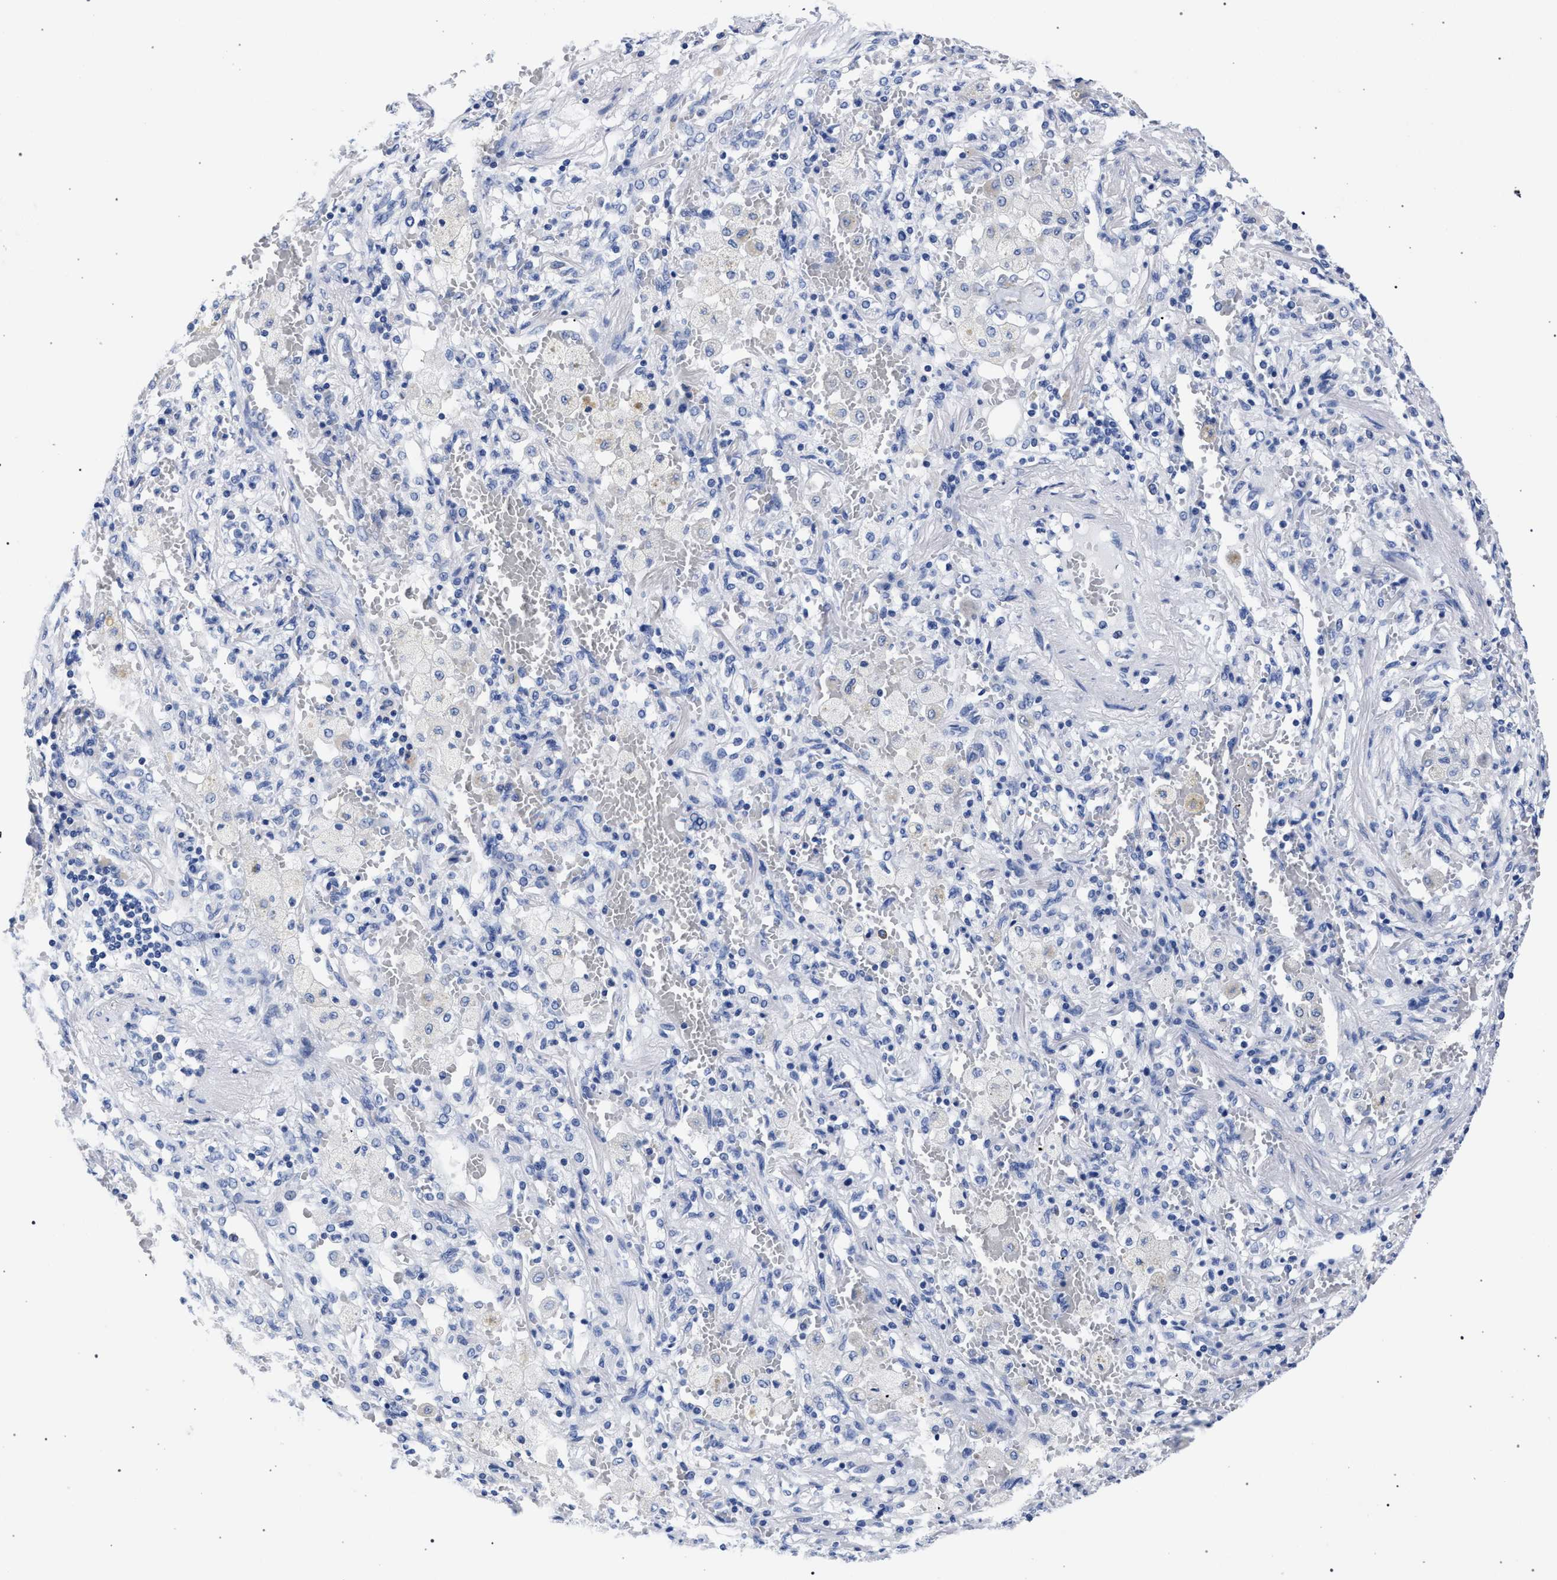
{"staining": {"intensity": "negative", "quantity": "none", "location": "none"}, "tissue": "lung cancer", "cell_type": "Tumor cells", "image_type": "cancer", "snomed": [{"axis": "morphology", "description": "Squamous cell carcinoma, NOS"}, {"axis": "topography", "description": "Lung"}], "caption": "Immunohistochemistry (IHC) histopathology image of neoplastic tissue: human lung squamous cell carcinoma stained with DAB demonstrates no significant protein expression in tumor cells. Nuclei are stained in blue.", "gene": "AKAP4", "patient": {"sex": "male", "age": 61}}